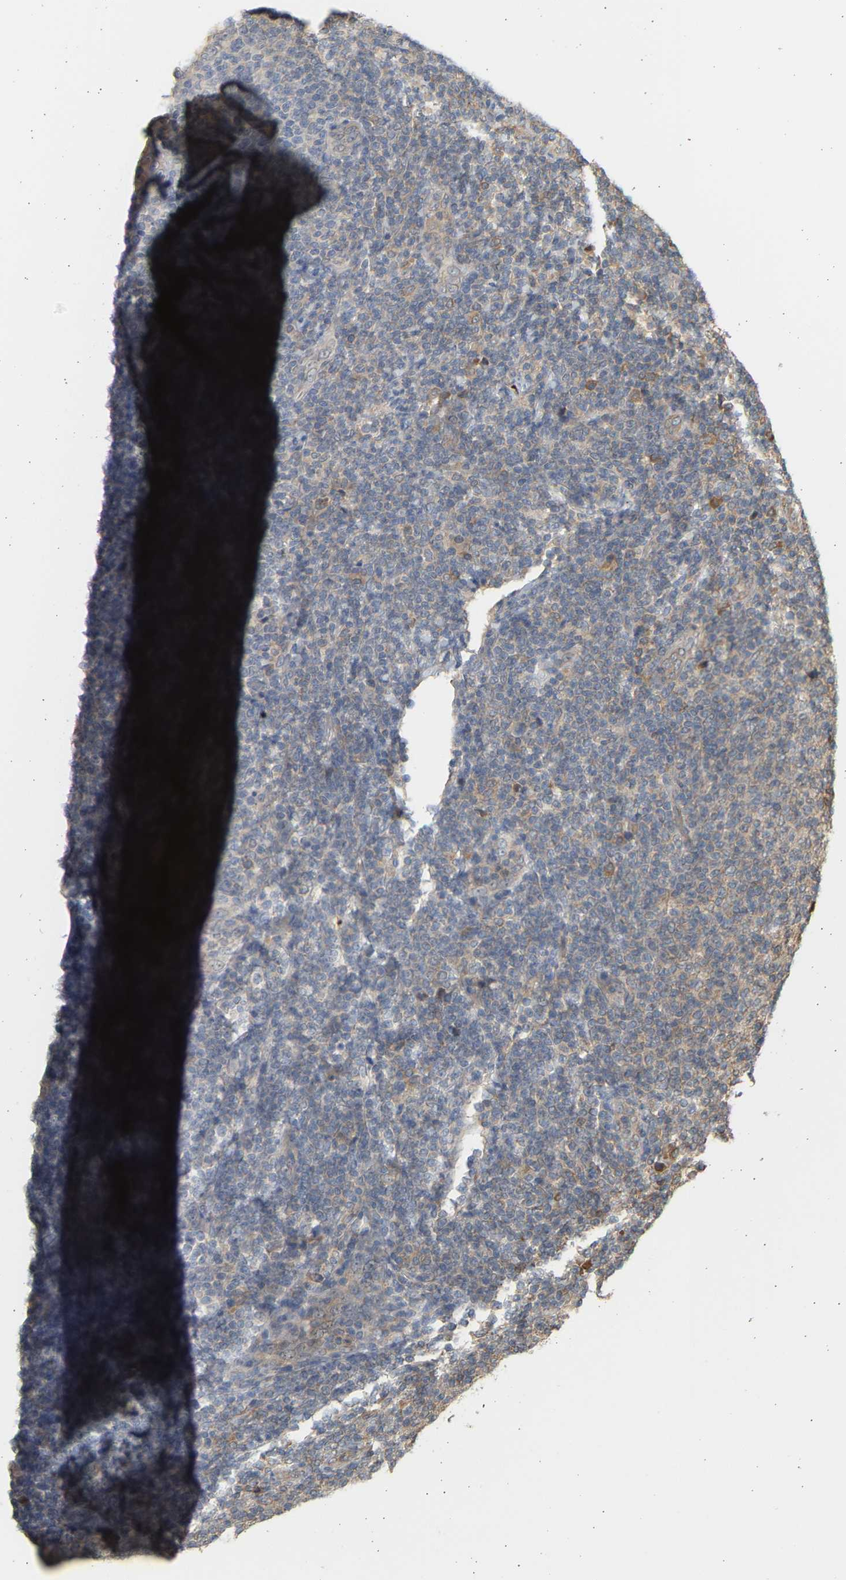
{"staining": {"intensity": "negative", "quantity": "none", "location": "none"}, "tissue": "lymphoma", "cell_type": "Tumor cells", "image_type": "cancer", "snomed": [{"axis": "morphology", "description": "Malignant lymphoma, non-Hodgkin's type, Low grade"}, {"axis": "topography", "description": "Lymph node"}], "caption": "A micrograph of human low-grade malignant lymphoma, non-Hodgkin's type is negative for staining in tumor cells.", "gene": "B4GALT6", "patient": {"sex": "male", "age": 66}}